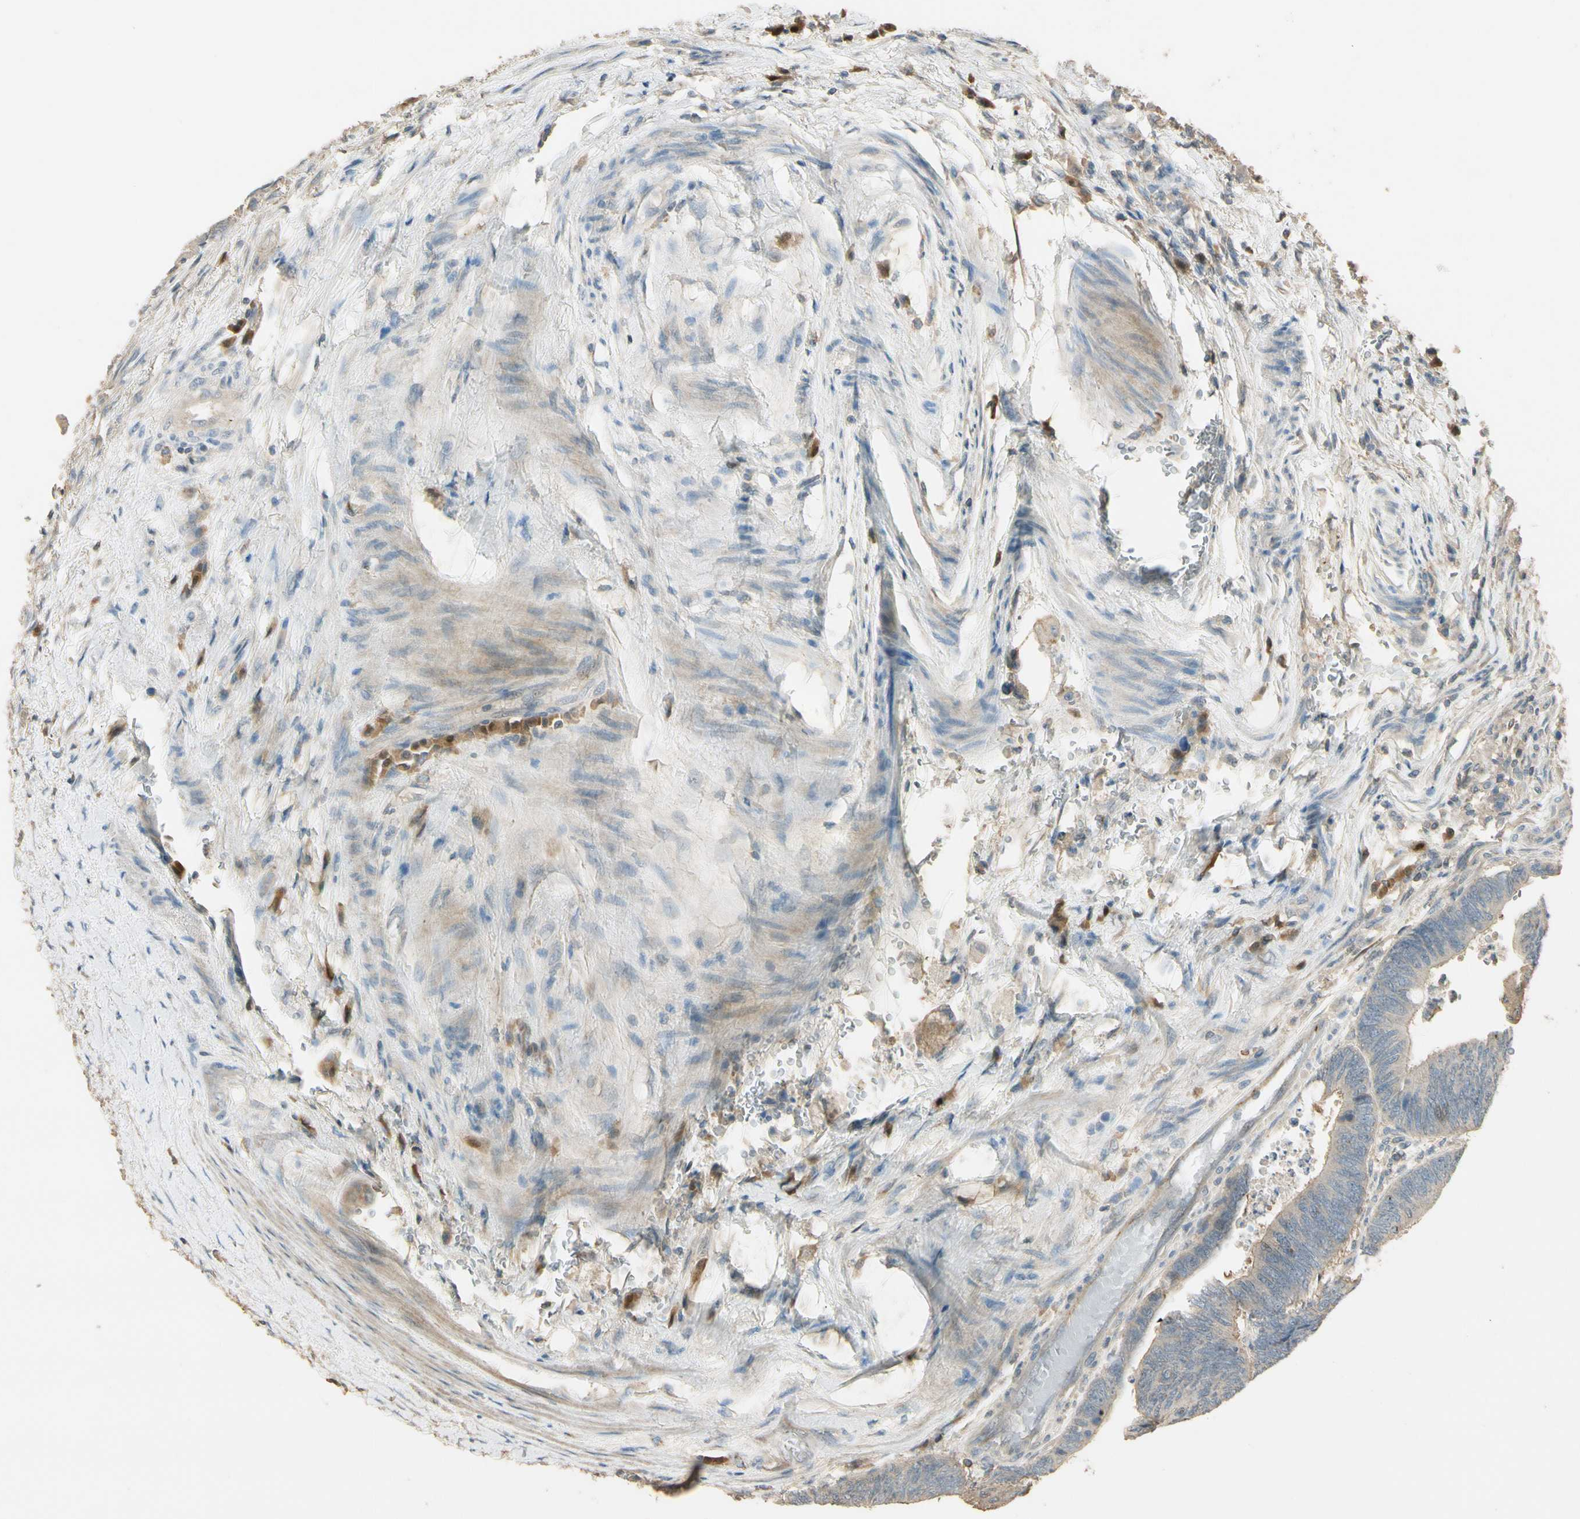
{"staining": {"intensity": "weak", "quantity": "25%-75%", "location": "cytoplasmic/membranous"}, "tissue": "colorectal cancer", "cell_type": "Tumor cells", "image_type": "cancer", "snomed": [{"axis": "morphology", "description": "Normal tissue, NOS"}, {"axis": "morphology", "description": "Adenocarcinoma, NOS"}, {"axis": "topography", "description": "Rectum"}, {"axis": "topography", "description": "Peripheral nerve tissue"}], "caption": "The photomicrograph displays a brown stain indicating the presence of a protein in the cytoplasmic/membranous of tumor cells in adenocarcinoma (colorectal).", "gene": "PLXNA1", "patient": {"sex": "male", "age": 92}}